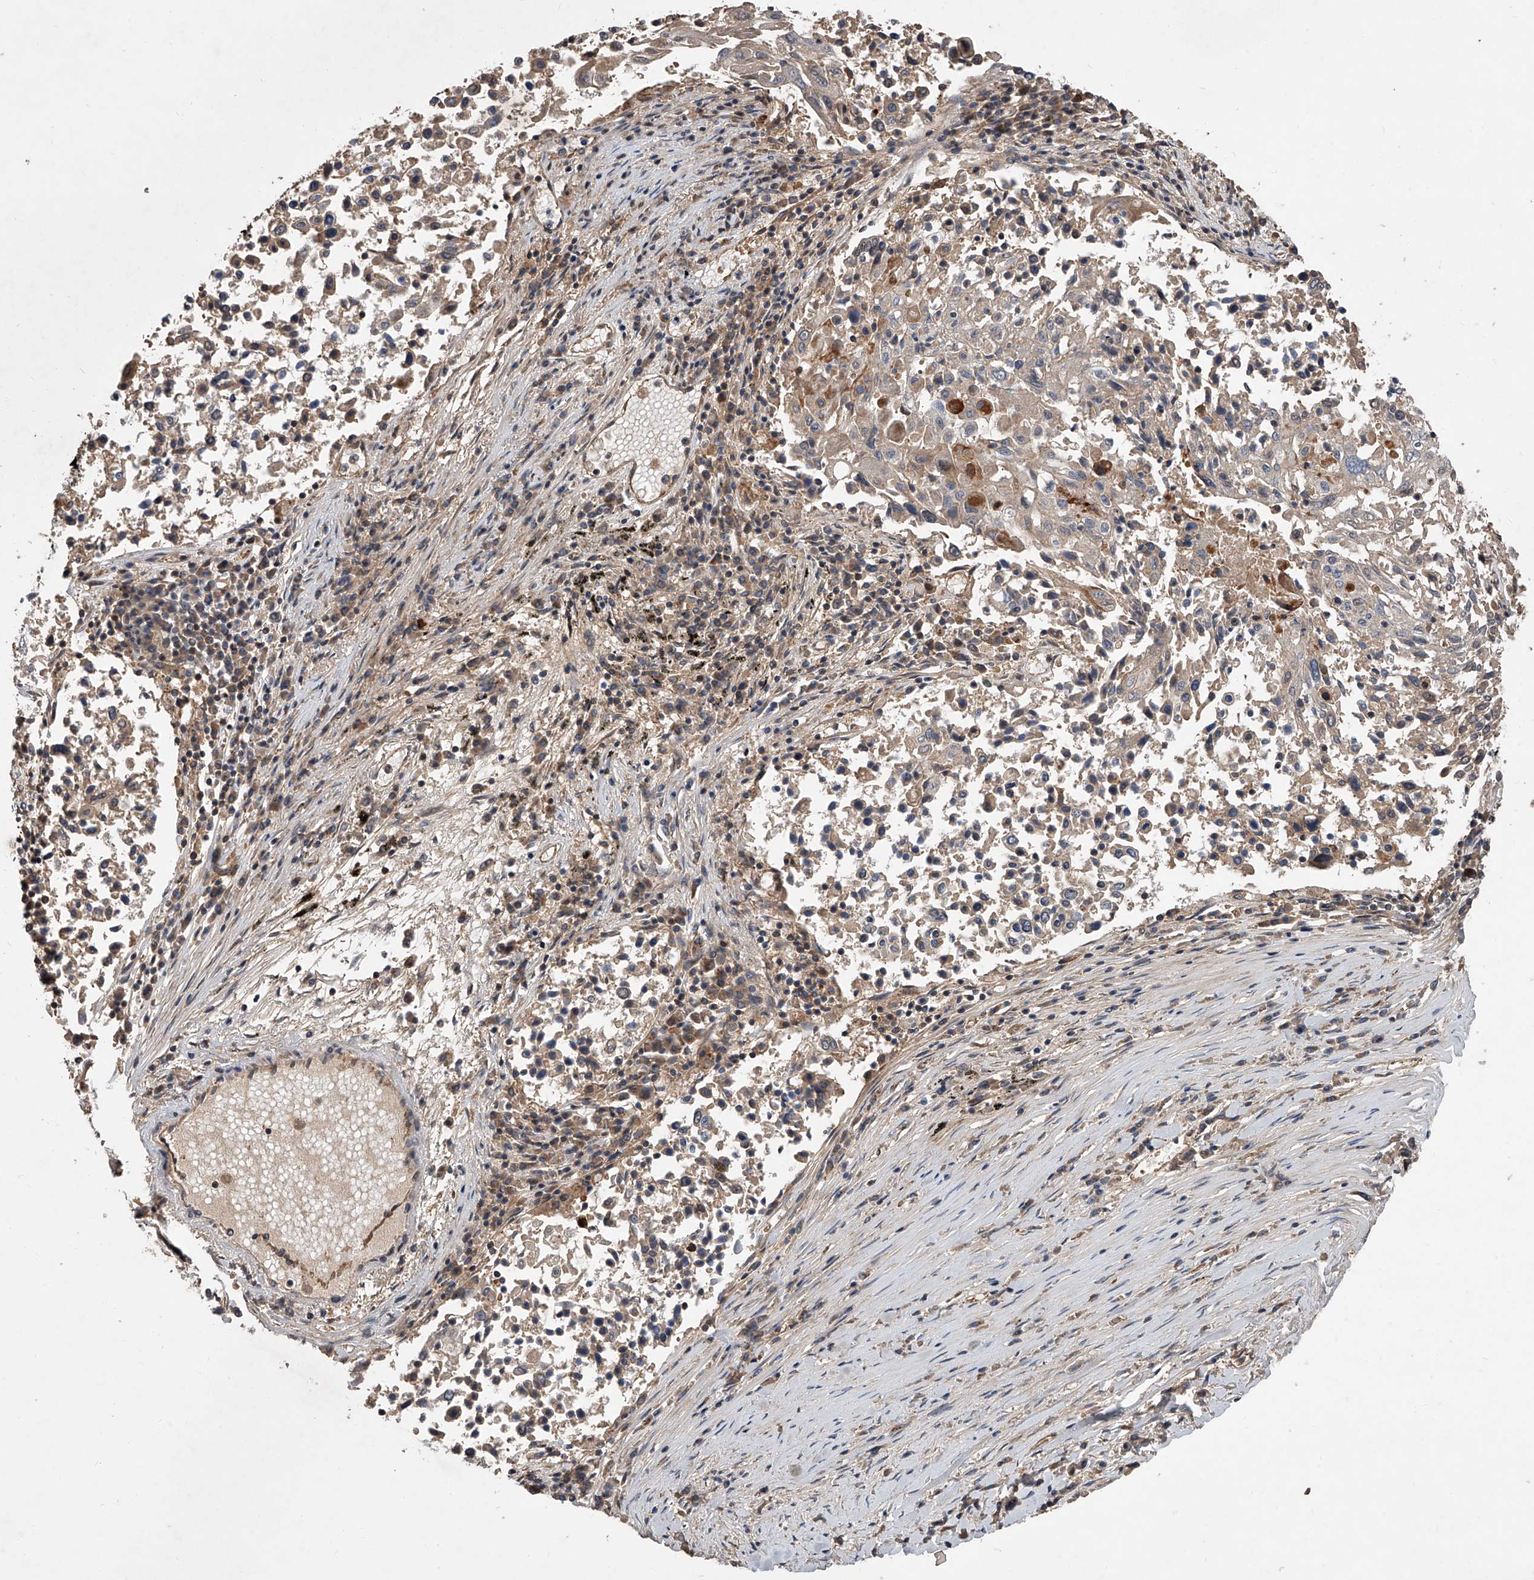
{"staining": {"intensity": "negative", "quantity": "none", "location": "none"}, "tissue": "lung cancer", "cell_type": "Tumor cells", "image_type": "cancer", "snomed": [{"axis": "morphology", "description": "Squamous cell carcinoma, NOS"}, {"axis": "topography", "description": "Lung"}], "caption": "DAB immunohistochemical staining of lung cancer reveals no significant expression in tumor cells.", "gene": "USP47", "patient": {"sex": "male", "age": 65}}